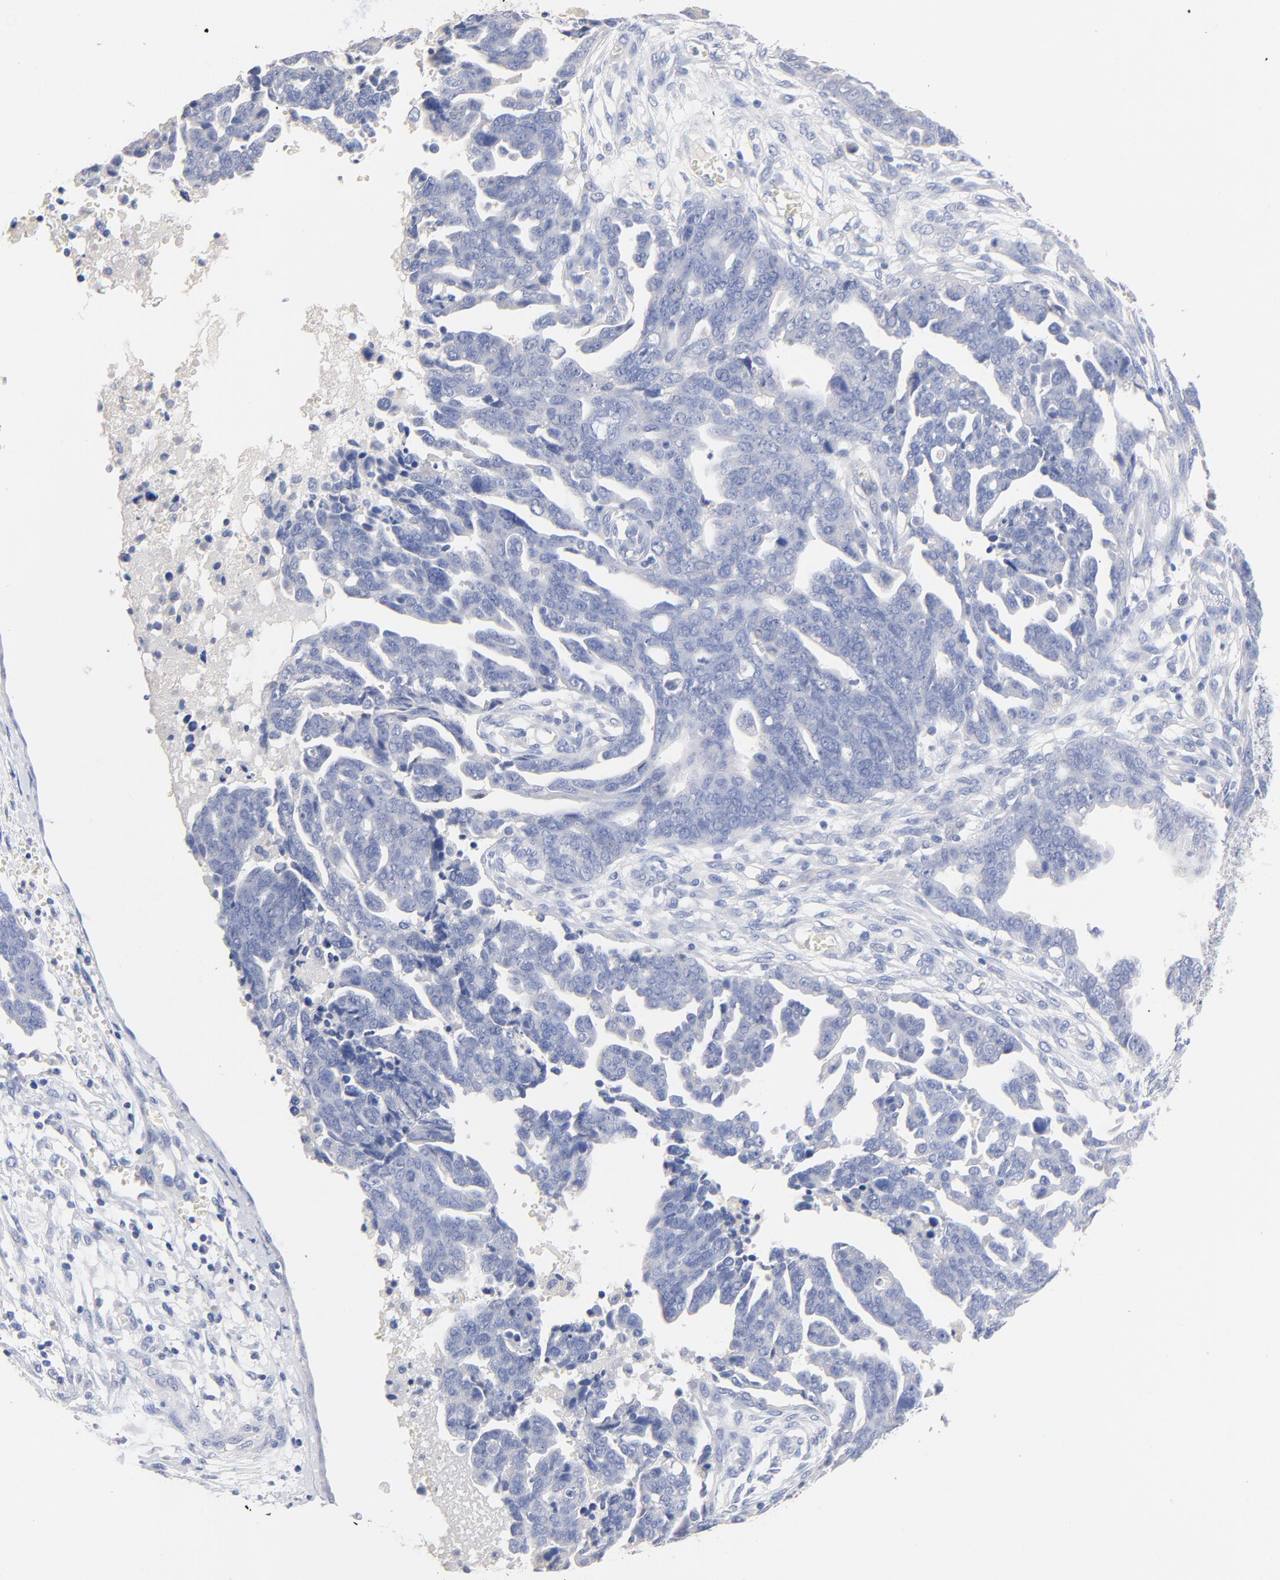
{"staining": {"intensity": "negative", "quantity": "none", "location": "none"}, "tissue": "ovarian cancer", "cell_type": "Tumor cells", "image_type": "cancer", "snomed": [{"axis": "morphology", "description": "Normal tissue, NOS"}, {"axis": "morphology", "description": "Cystadenocarcinoma, serous, NOS"}, {"axis": "topography", "description": "Fallopian tube"}, {"axis": "topography", "description": "Ovary"}], "caption": "Immunohistochemistry (IHC) histopathology image of neoplastic tissue: ovarian cancer stained with DAB (3,3'-diaminobenzidine) displays no significant protein staining in tumor cells.", "gene": "CPS1", "patient": {"sex": "female", "age": 56}}